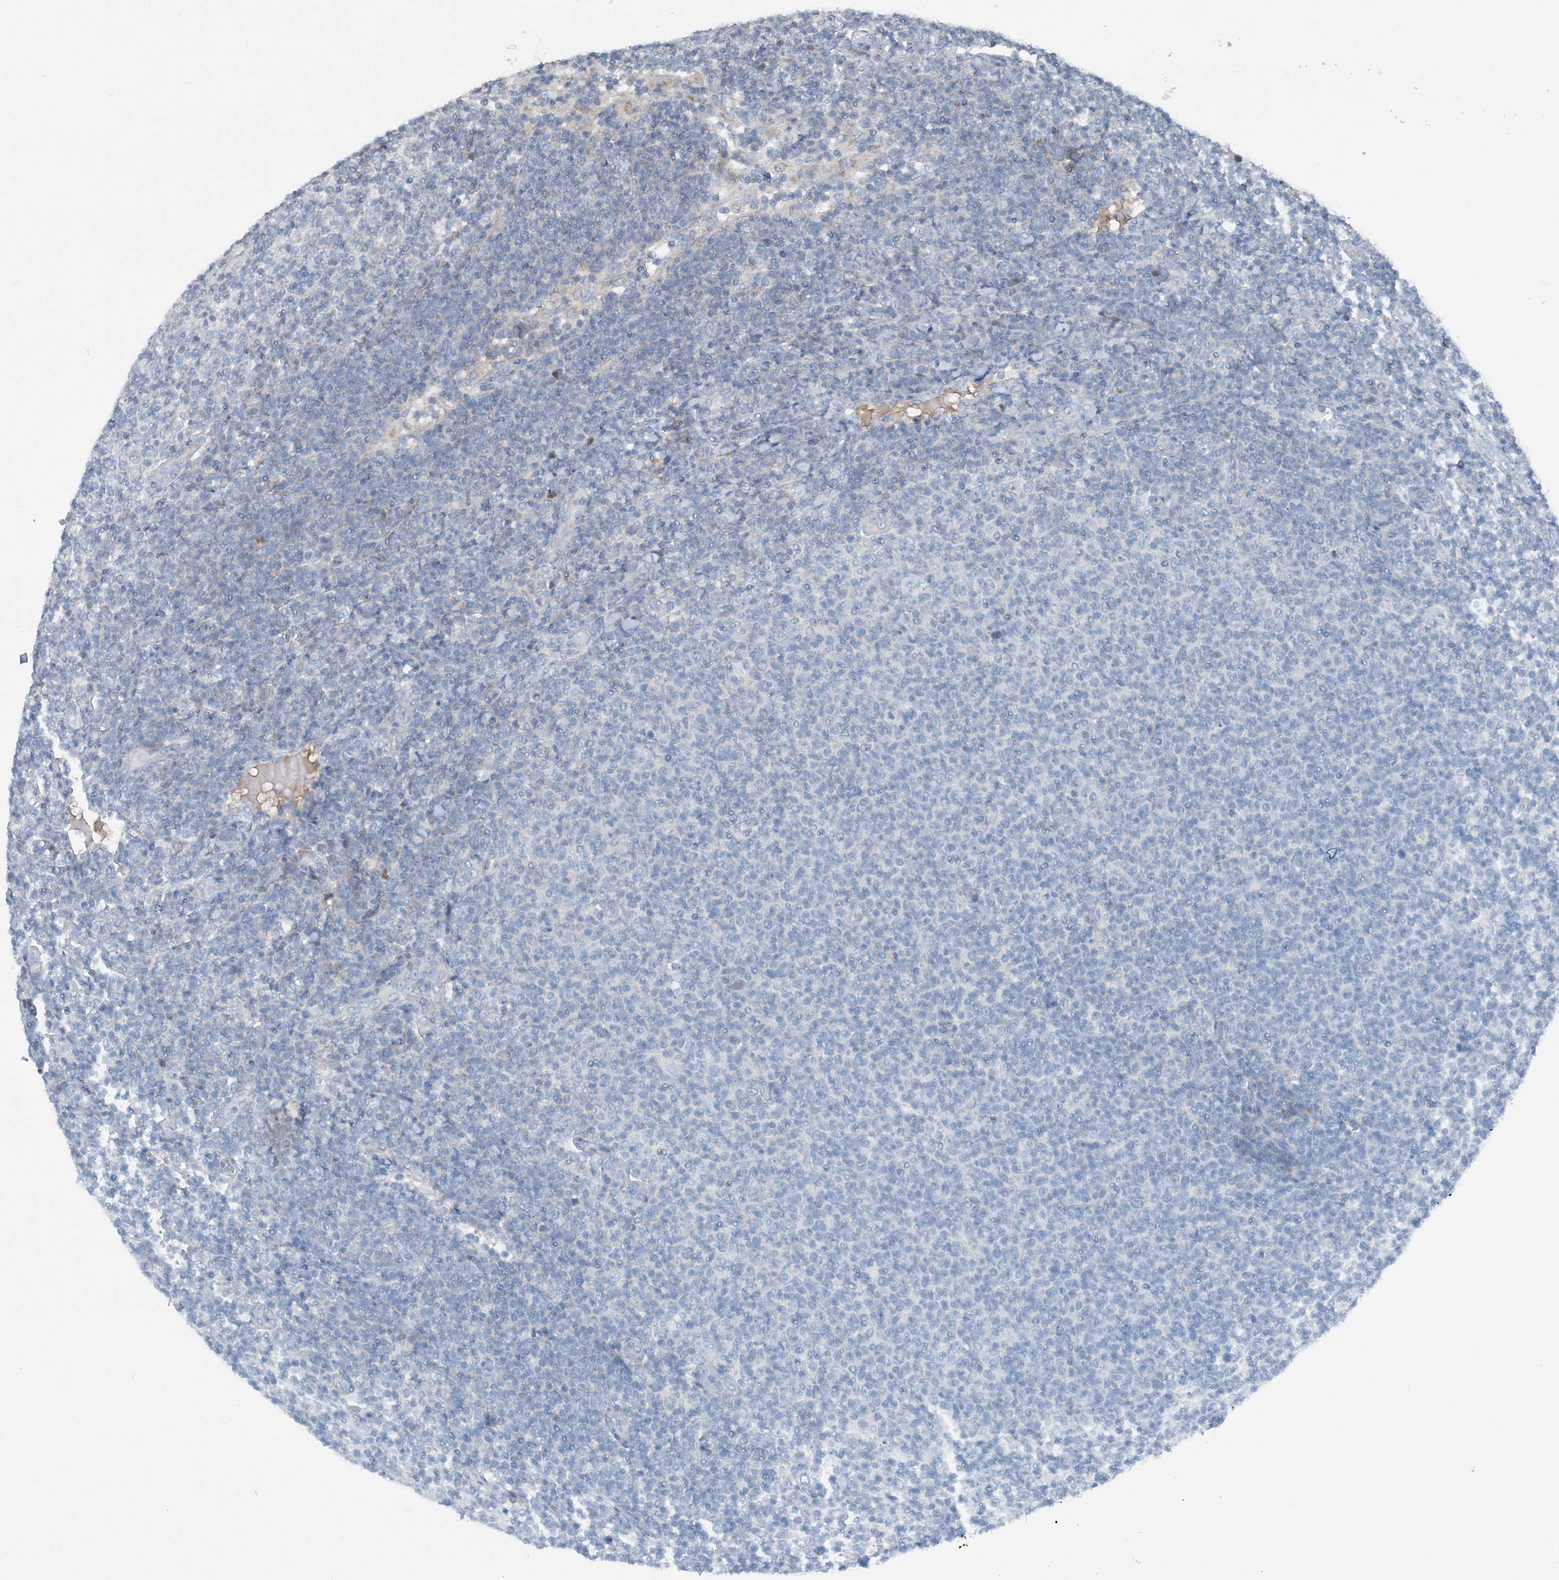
{"staining": {"intensity": "negative", "quantity": "none", "location": "none"}, "tissue": "lymphoma", "cell_type": "Tumor cells", "image_type": "cancer", "snomed": [{"axis": "morphology", "description": "Malignant lymphoma, non-Hodgkin's type, Low grade"}, {"axis": "topography", "description": "Lymph node"}], "caption": "Image shows no protein positivity in tumor cells of lymphoma tissue.", "gene": "NDUFA2", "patient": {"sex": "male", "age": 66}}